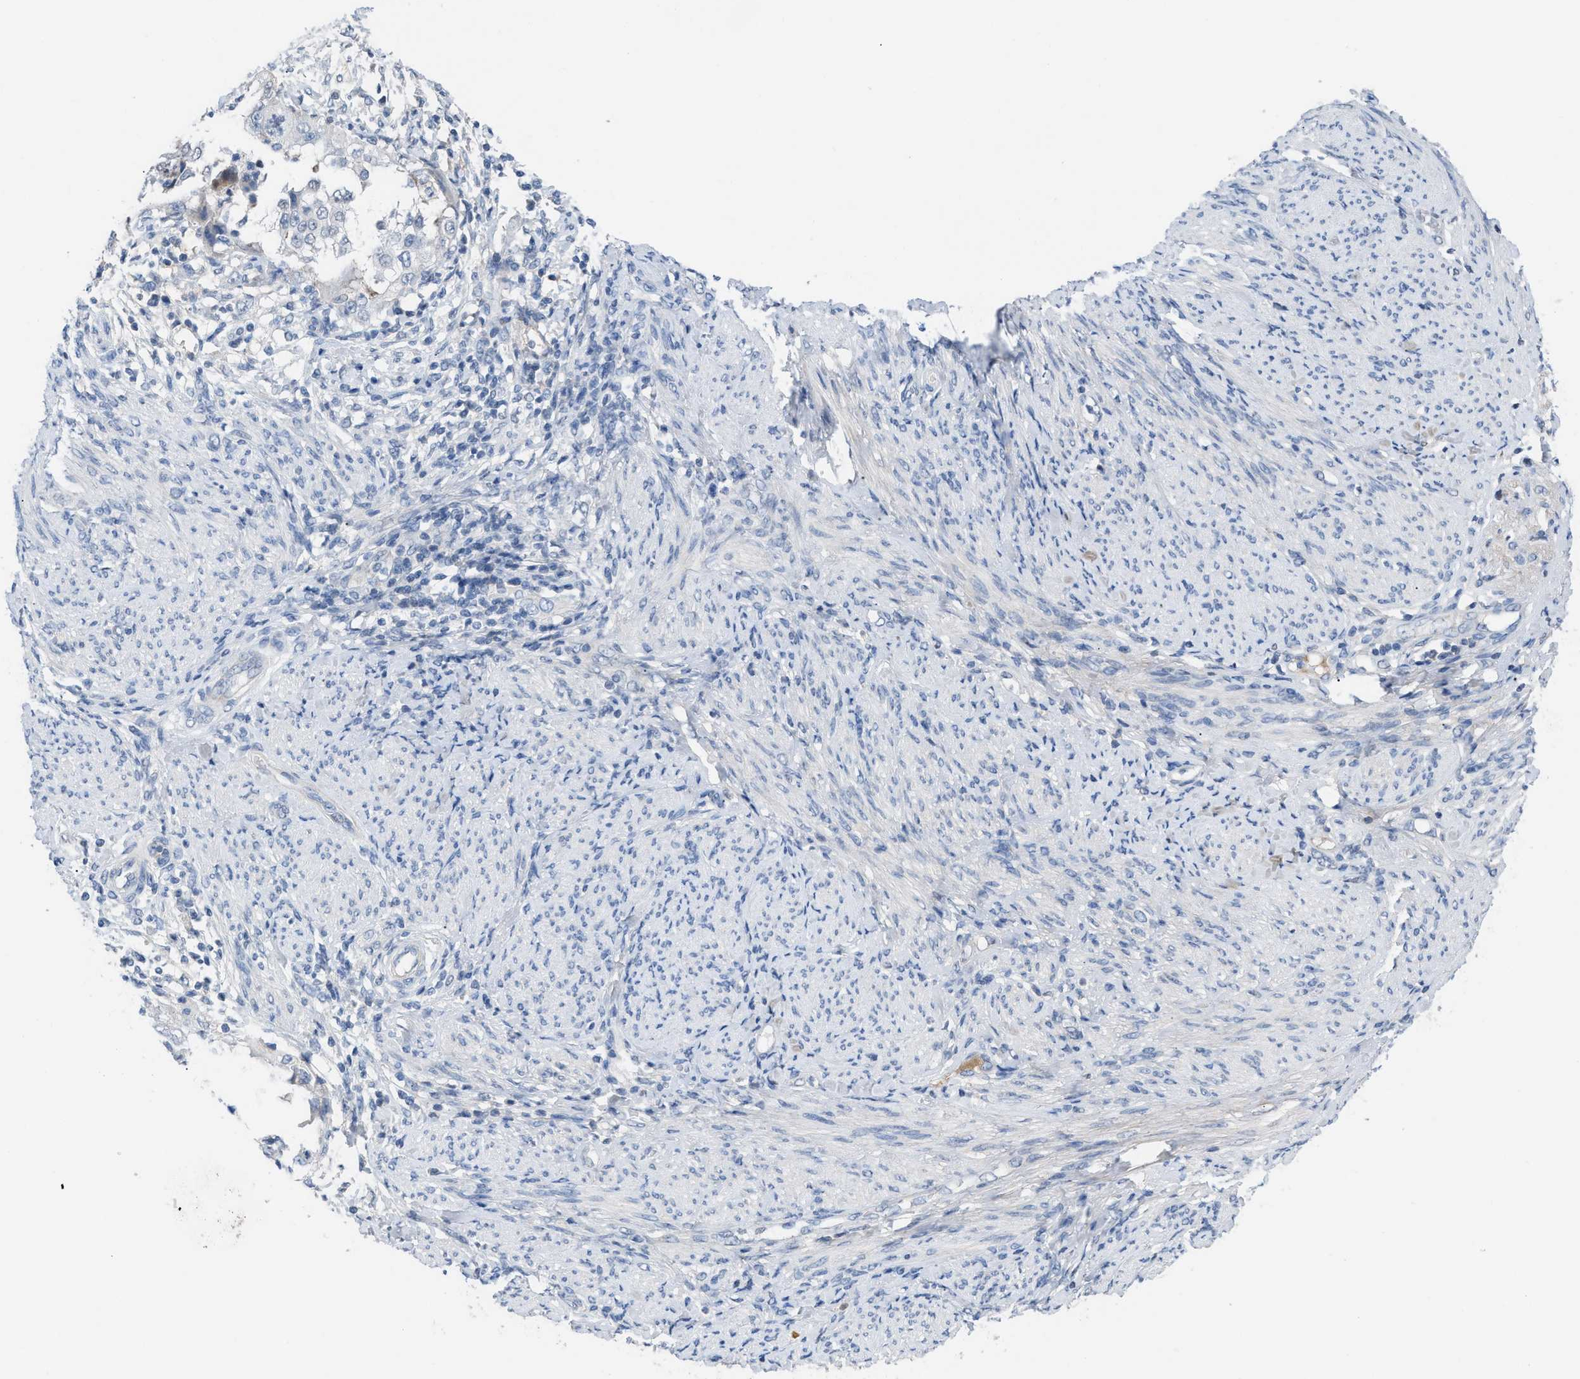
{"staining": {"intensity": "negative", "quantity": "none", "location": "none"}, "tissue": "endometrial cancer", "cell_type": "Tumor cells", "image_type": "cancer", "snomed": [{"axis": "morphology", "description": "Adenocarcinoma, NOS"}, {"axis": "topography", "description": "Endometrium"}], "caption": "The immunohistochemistry (IHC) micrograph has no significant positivity in tumor cells of adenocarcinoma (endometrial) tissue.", "gene": "HPX", "patient": {"sex": "female", "age": 85}}